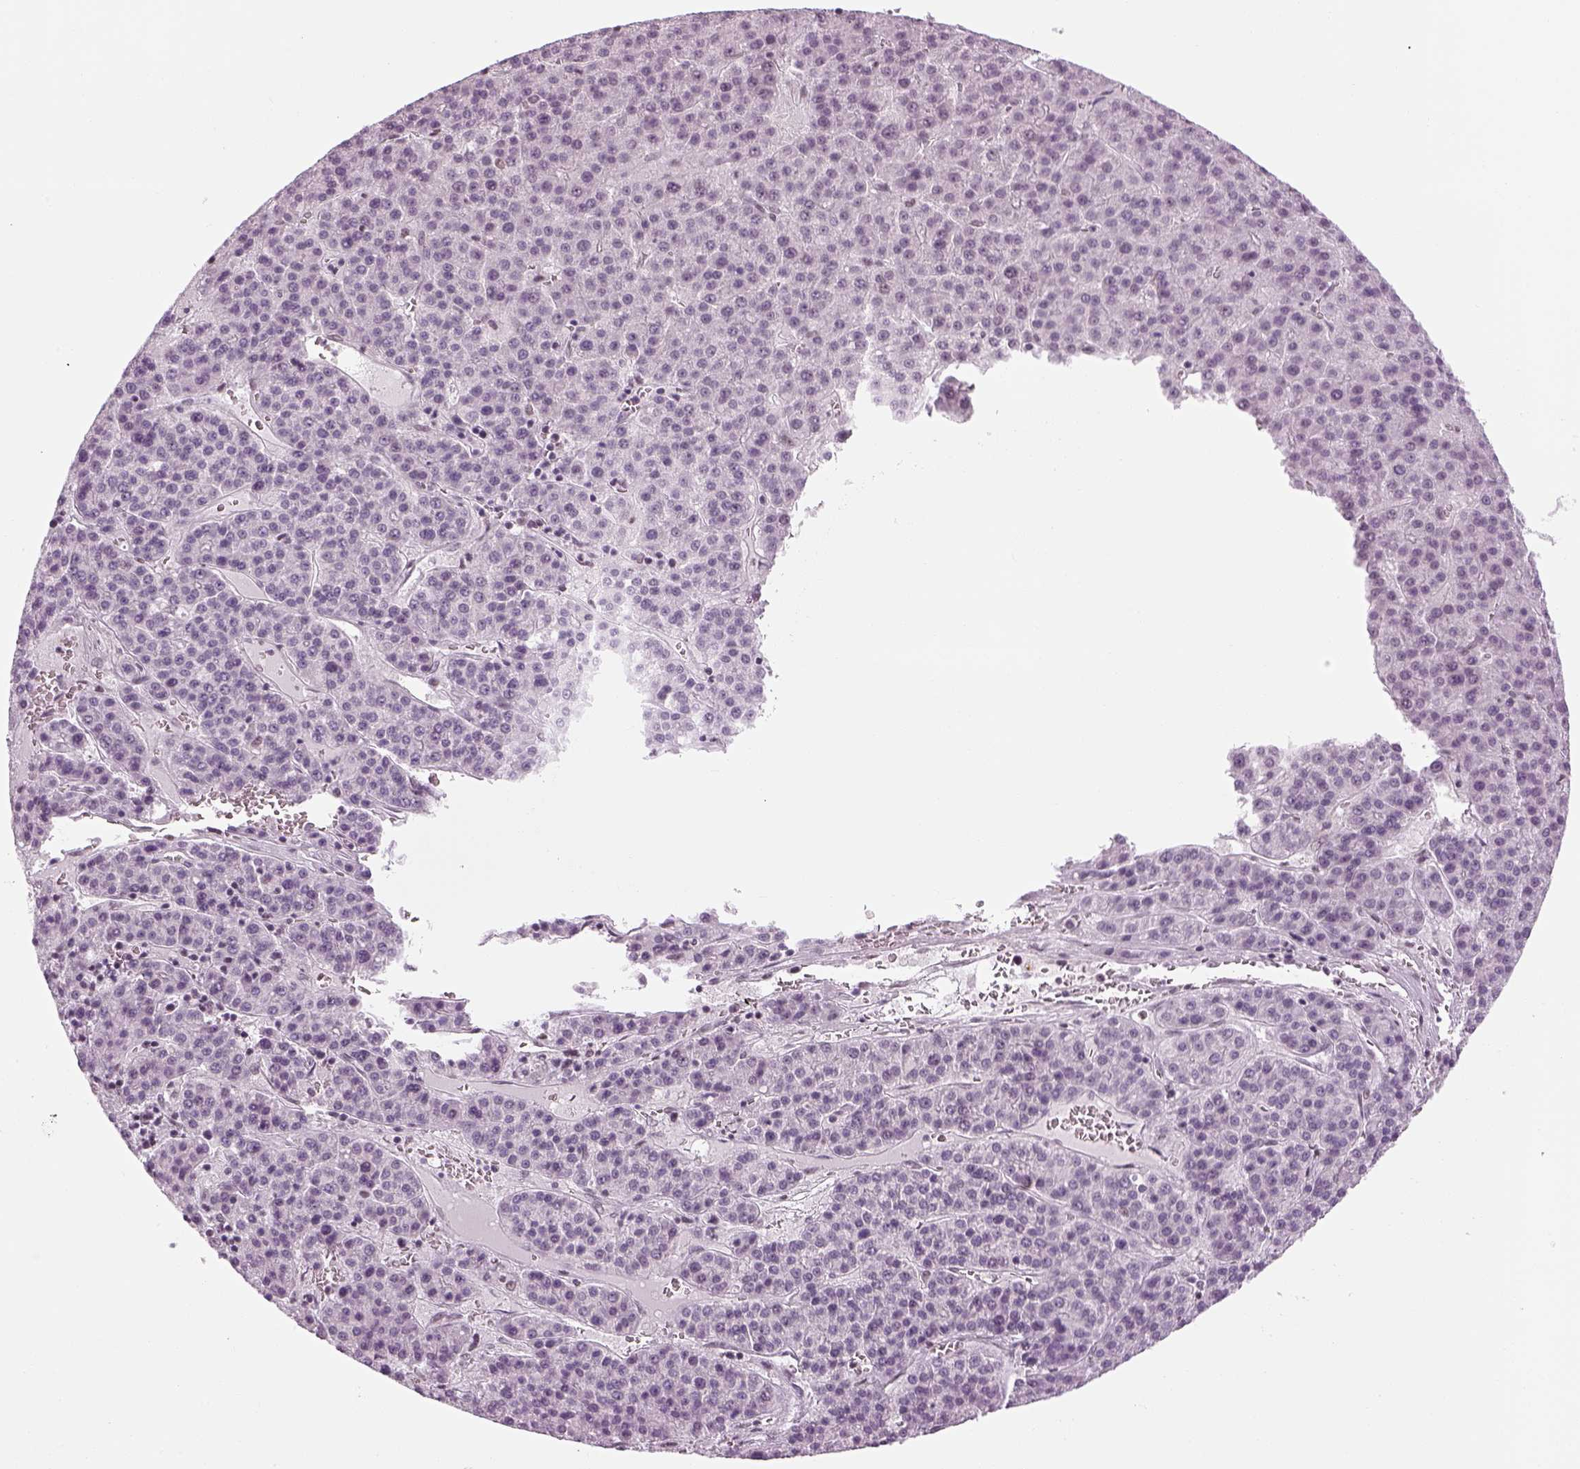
{"staining": {"intensity": "negative", "quantity": "none", "location": "none"}, "tissue": "liver cancer", "cell_type": "Tumor cells", "image_type": "cancer", "snomed": [{"axis": "morphology", "description": "Carcinoma, Hepatocellular, NOS"}, {"axis": "topography", "description": "Liver"}], "caption": "Immunohistochemistry (IHC) photomicrograph of neoplastic tissue: human hepatocellular carcinoma (liver) stained with DAB (3,3'-diaminobenzidine) reveals no significant protein staining in tumor cells.", "gene": "KCNG2", "patient": {"sex": "female", "age": 58}}